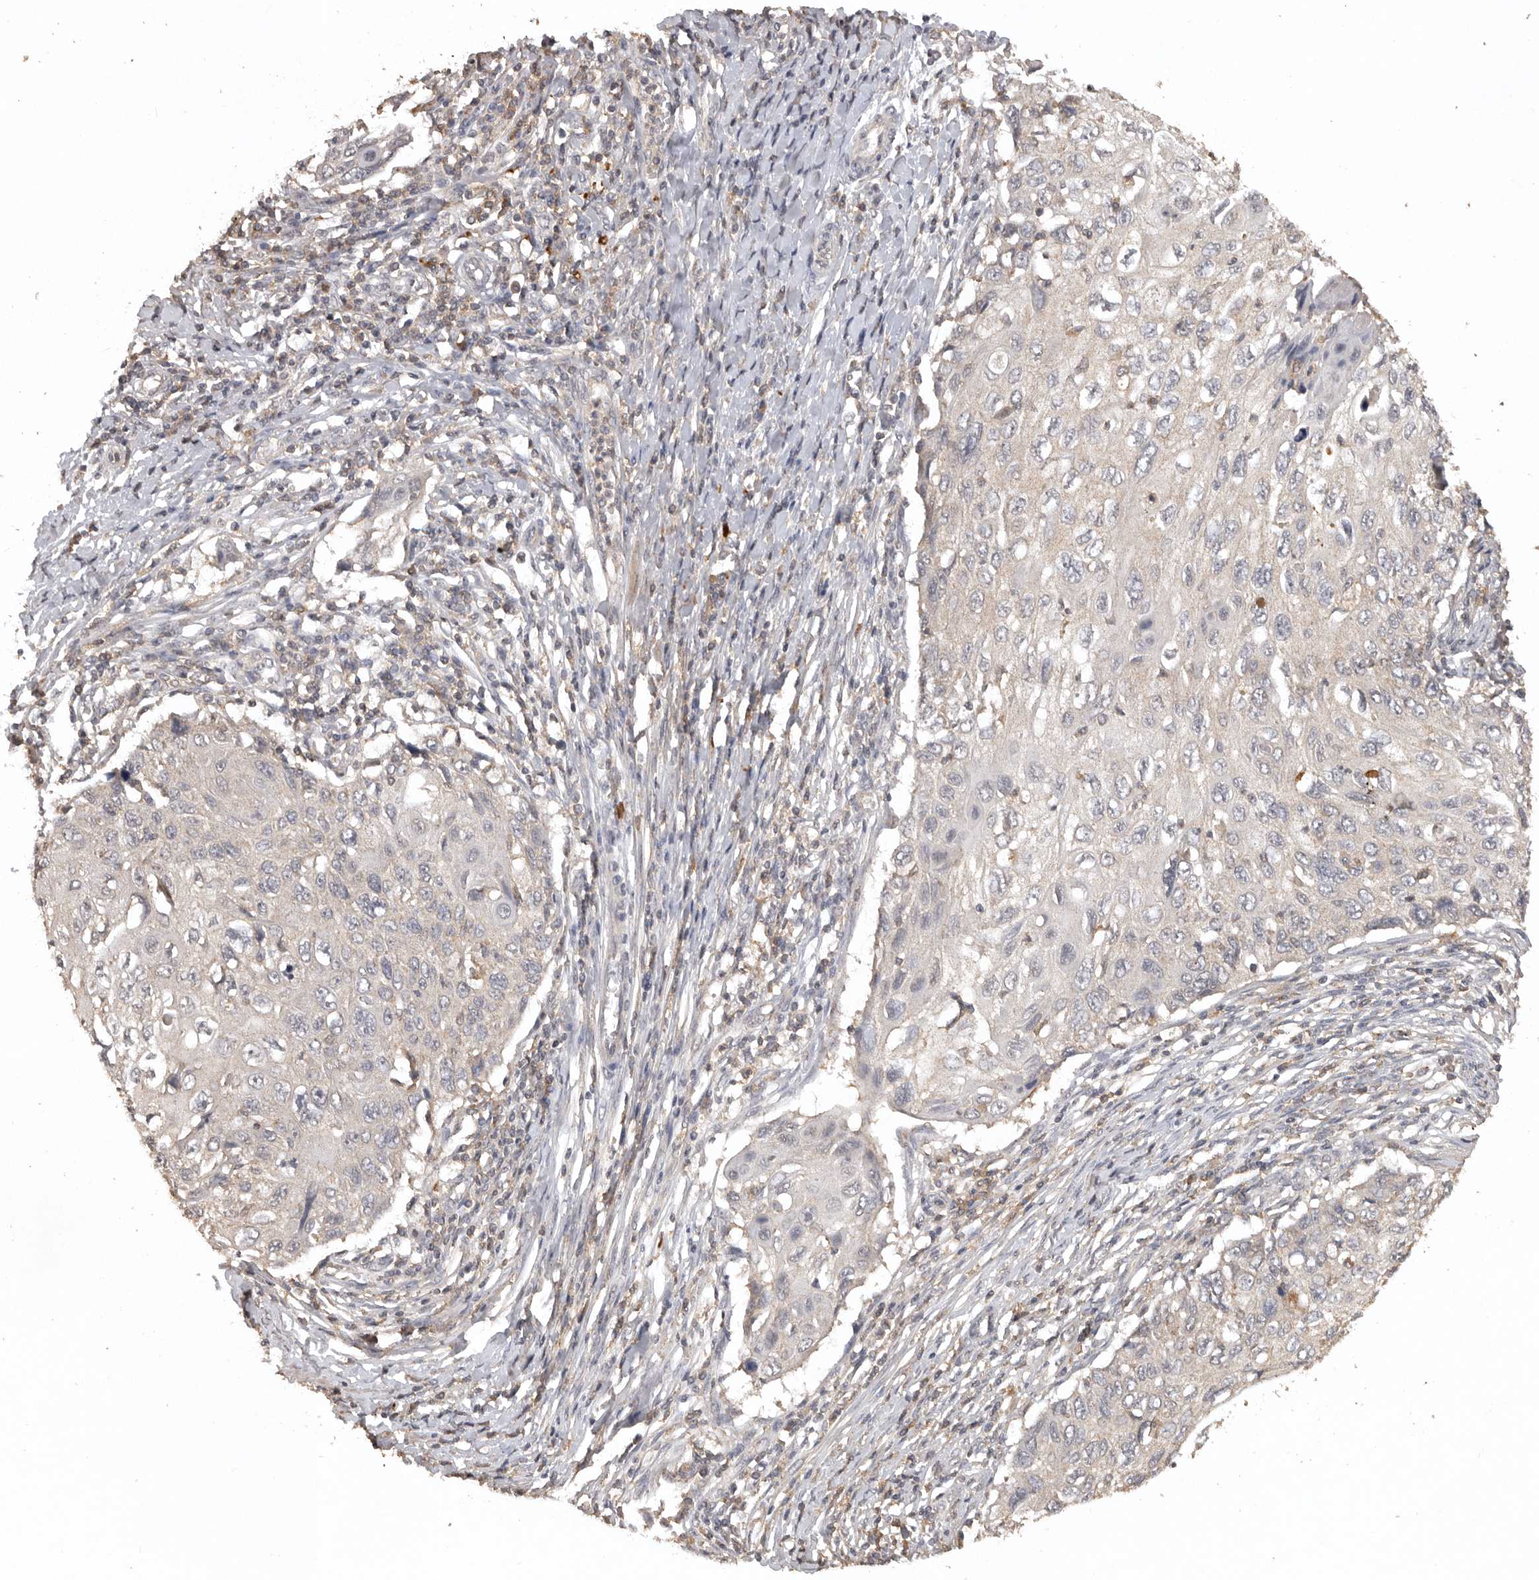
{"staining": {"intensity": "negative", "quantity": "none", "location": "none"}, "tissue": "cervical cancer", "cell_type": "Tumor cells", "image_type": "cancer", "snomed": [{"axis": "morphology", "description": "Squamous cell carcinoma, NOS"}, {"axis": "topography", "description": "Cervix"}], "caption": "Photomicrograph shows no protein positivity in tumor cells of cervical cancer tissue.", "gene": "ADAMTS4", "patient": {"sex": "female", "age": 70}}